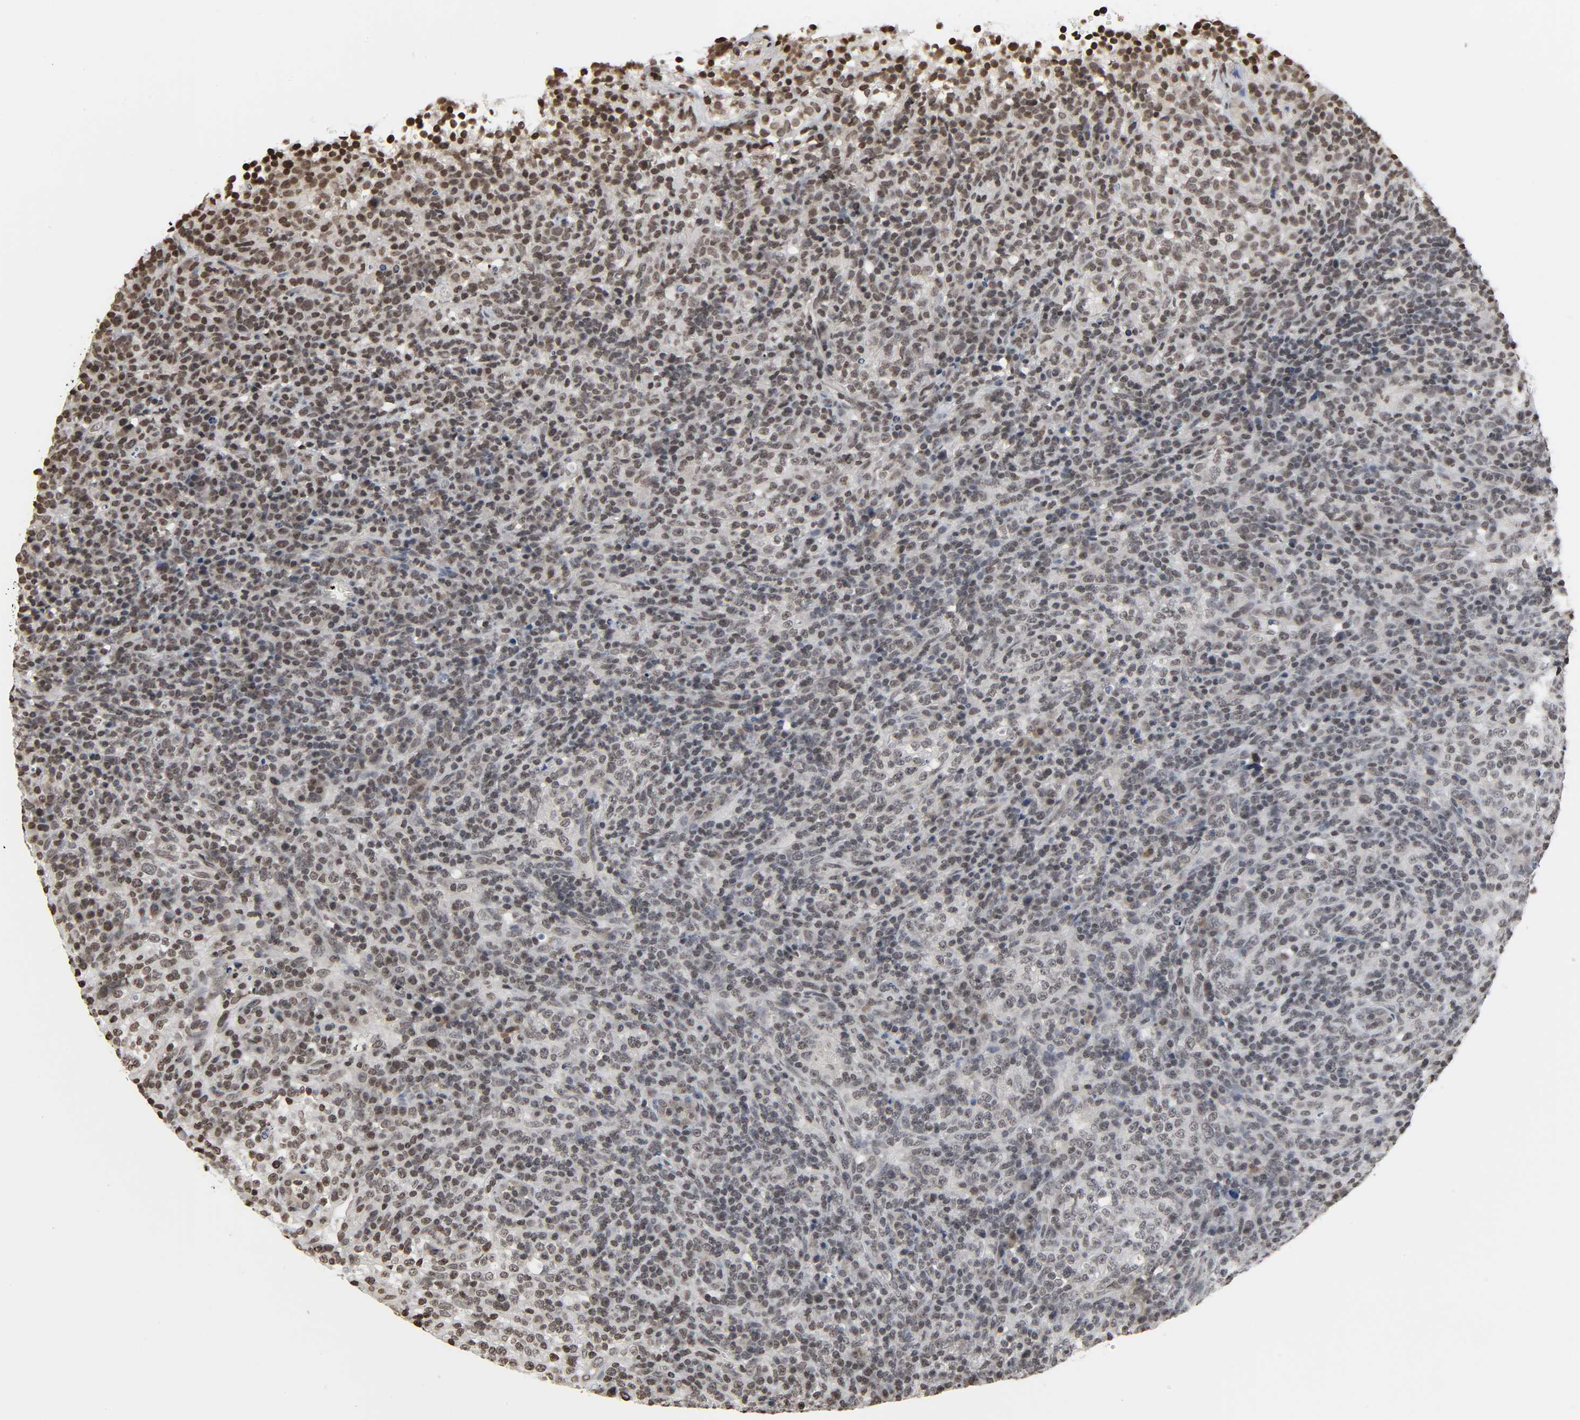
{"staining": {"intensity": "weak", "quantity": ">75%", "location": "nuclear"}, "tissue": "lymphoma", "cell_type": "Tumor cells", "image_type": "cancer", "snomed": [{"axis": "morphology", "description": "Malignant lymphoma, non-Hodgkin's type, High grade"}, {"axis": "topography", "description": "Lymph node"}], "caption": "Weak nuclear positivity for a protein is seen in approximately >75% of tumor cells of high-grade malignant lymphoma, non-Hodgkin's type using IHC.", "gene": "ELAVL1", "patient": {"sex": "female", "age": 76}}